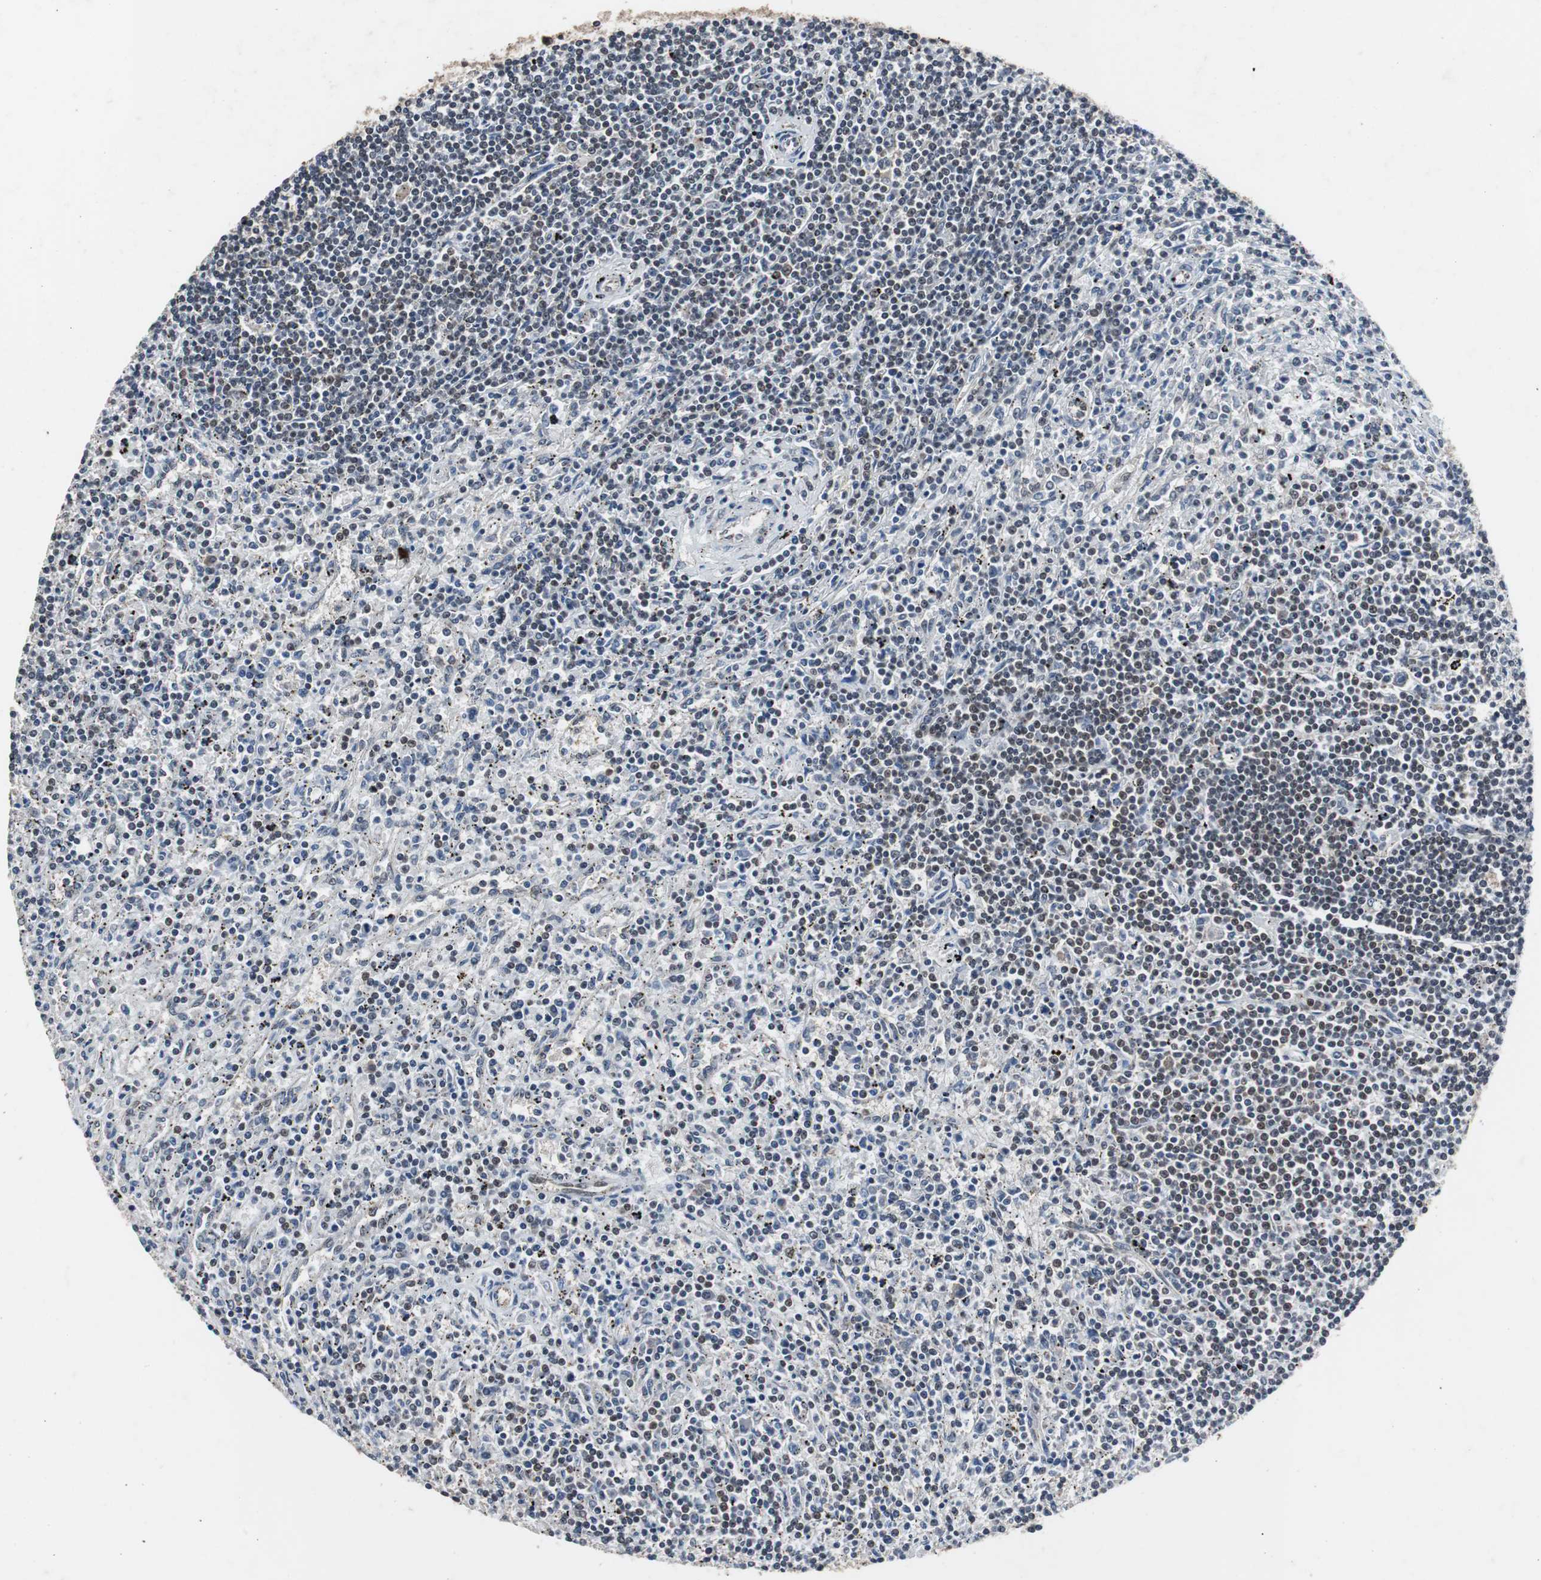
{"staining": {"intensity": "weak", "quantity": "25%-75%", "location": "nuclear"}, "tissue": "lymphoma", "cell_type": "Tumor cells", "image_type": "cancer", "snomed": [{"axis": "morphology", "description": "Malignant lymphoma, non-Hodgkin's type, Low grade"}, {"axis": "topography", "description": "Spleen"}], "caption": "Malignant lymphoma, non-Hodgkin's type (low-grade) tissue displays weak nuclear positivity in approximately 25%-75% of tumor cells", "gene": "ZHX2", "patient": {"sex": "male", "age": 76}}